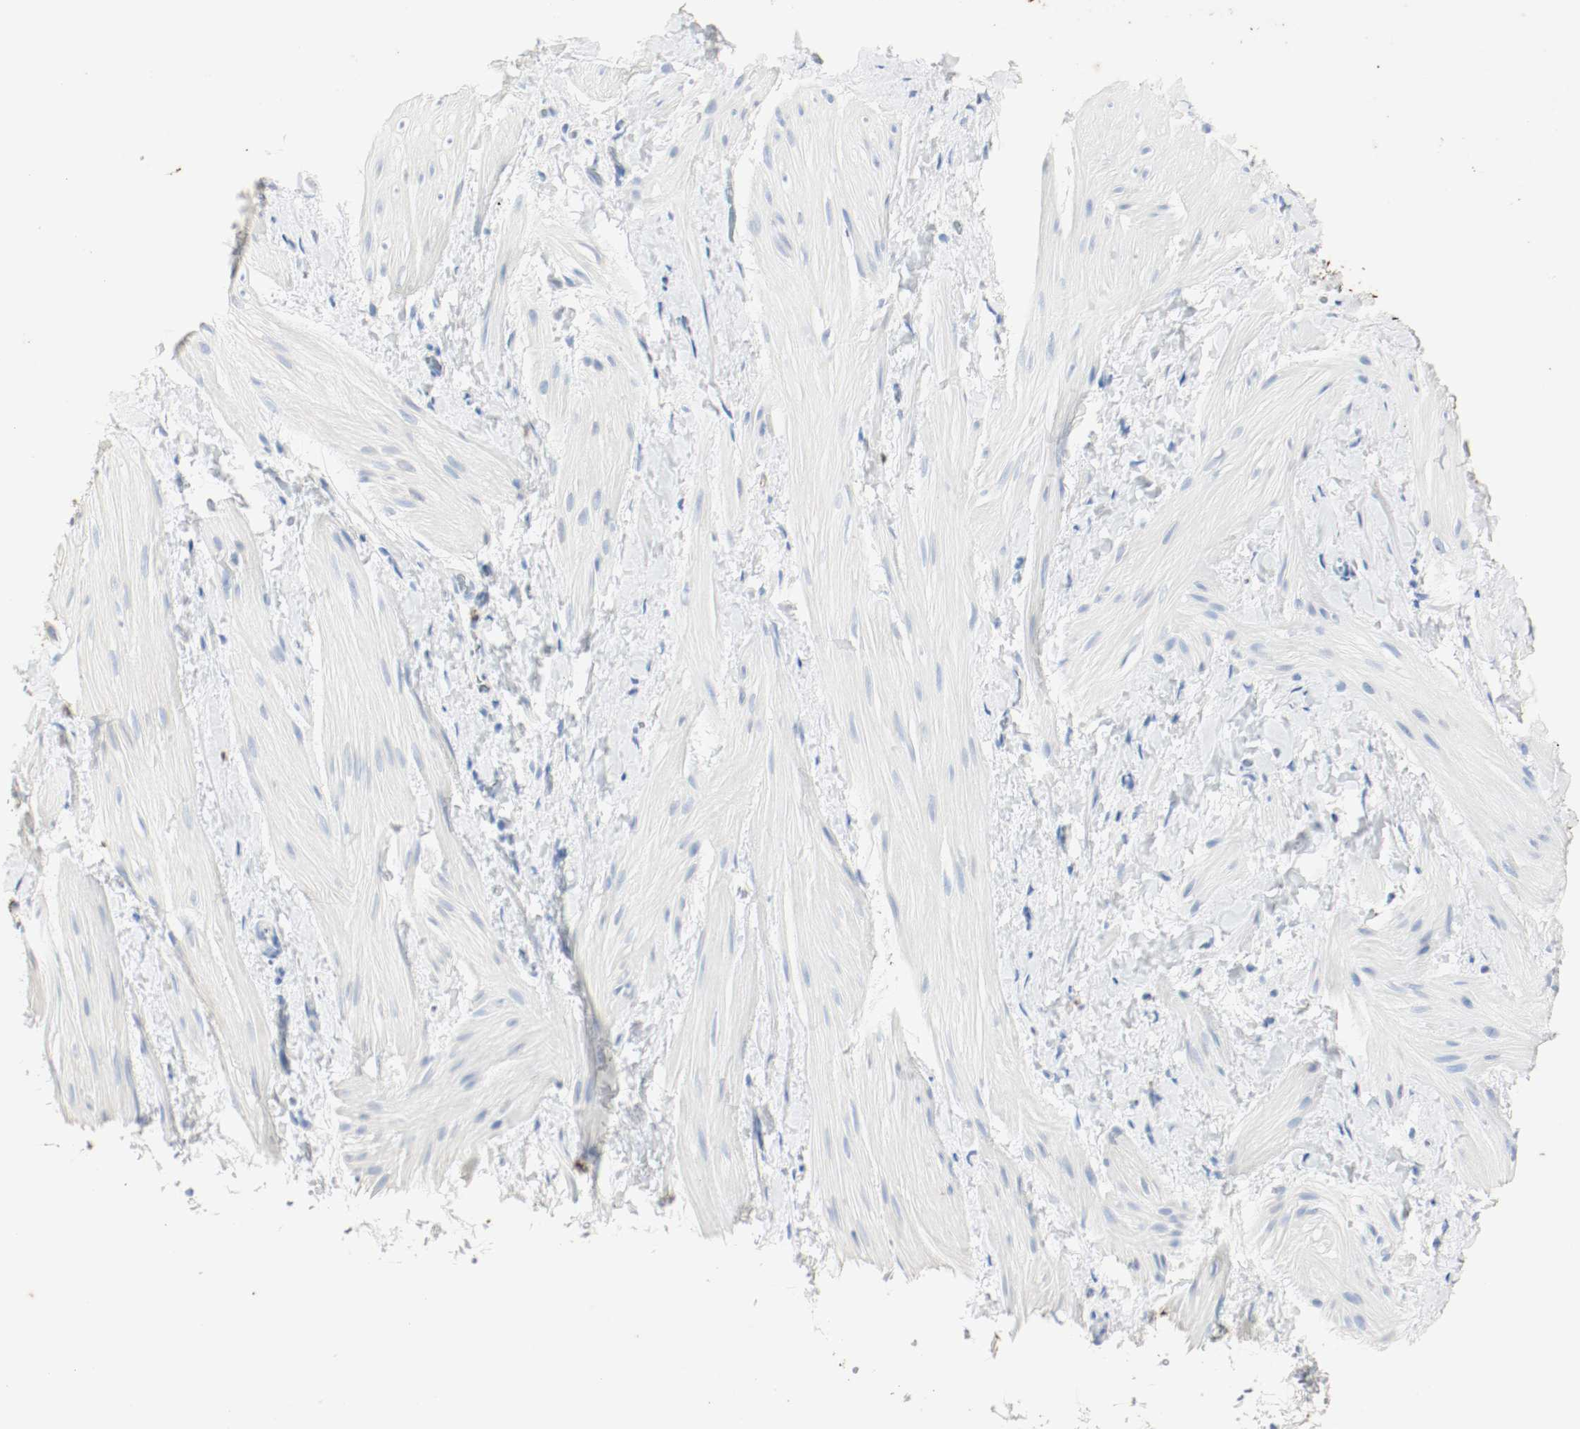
{"staining": {"intensity": "negative", "quantity": "none", "location": "none"}, "tissue": "smooth muscle", "cell_type": "Smooth muscle cells", "image_type": "normal", "snomed": [{"axis": "morphology", "description": "Normal tissue, NOS"}, {"axis": "topography", "description": "Smooth muscle"}], "caption": "This micrograph is of normal smooth muscle stained with immunohistochemistry to label a protein in brown with the nuclei are counter-stained blue. There is no expression in smooth muscle cells. (DAB IHC with hematoxylin counter stain).", "gene": "S100A9", "patient": {"sex": "male", "age": 16}}